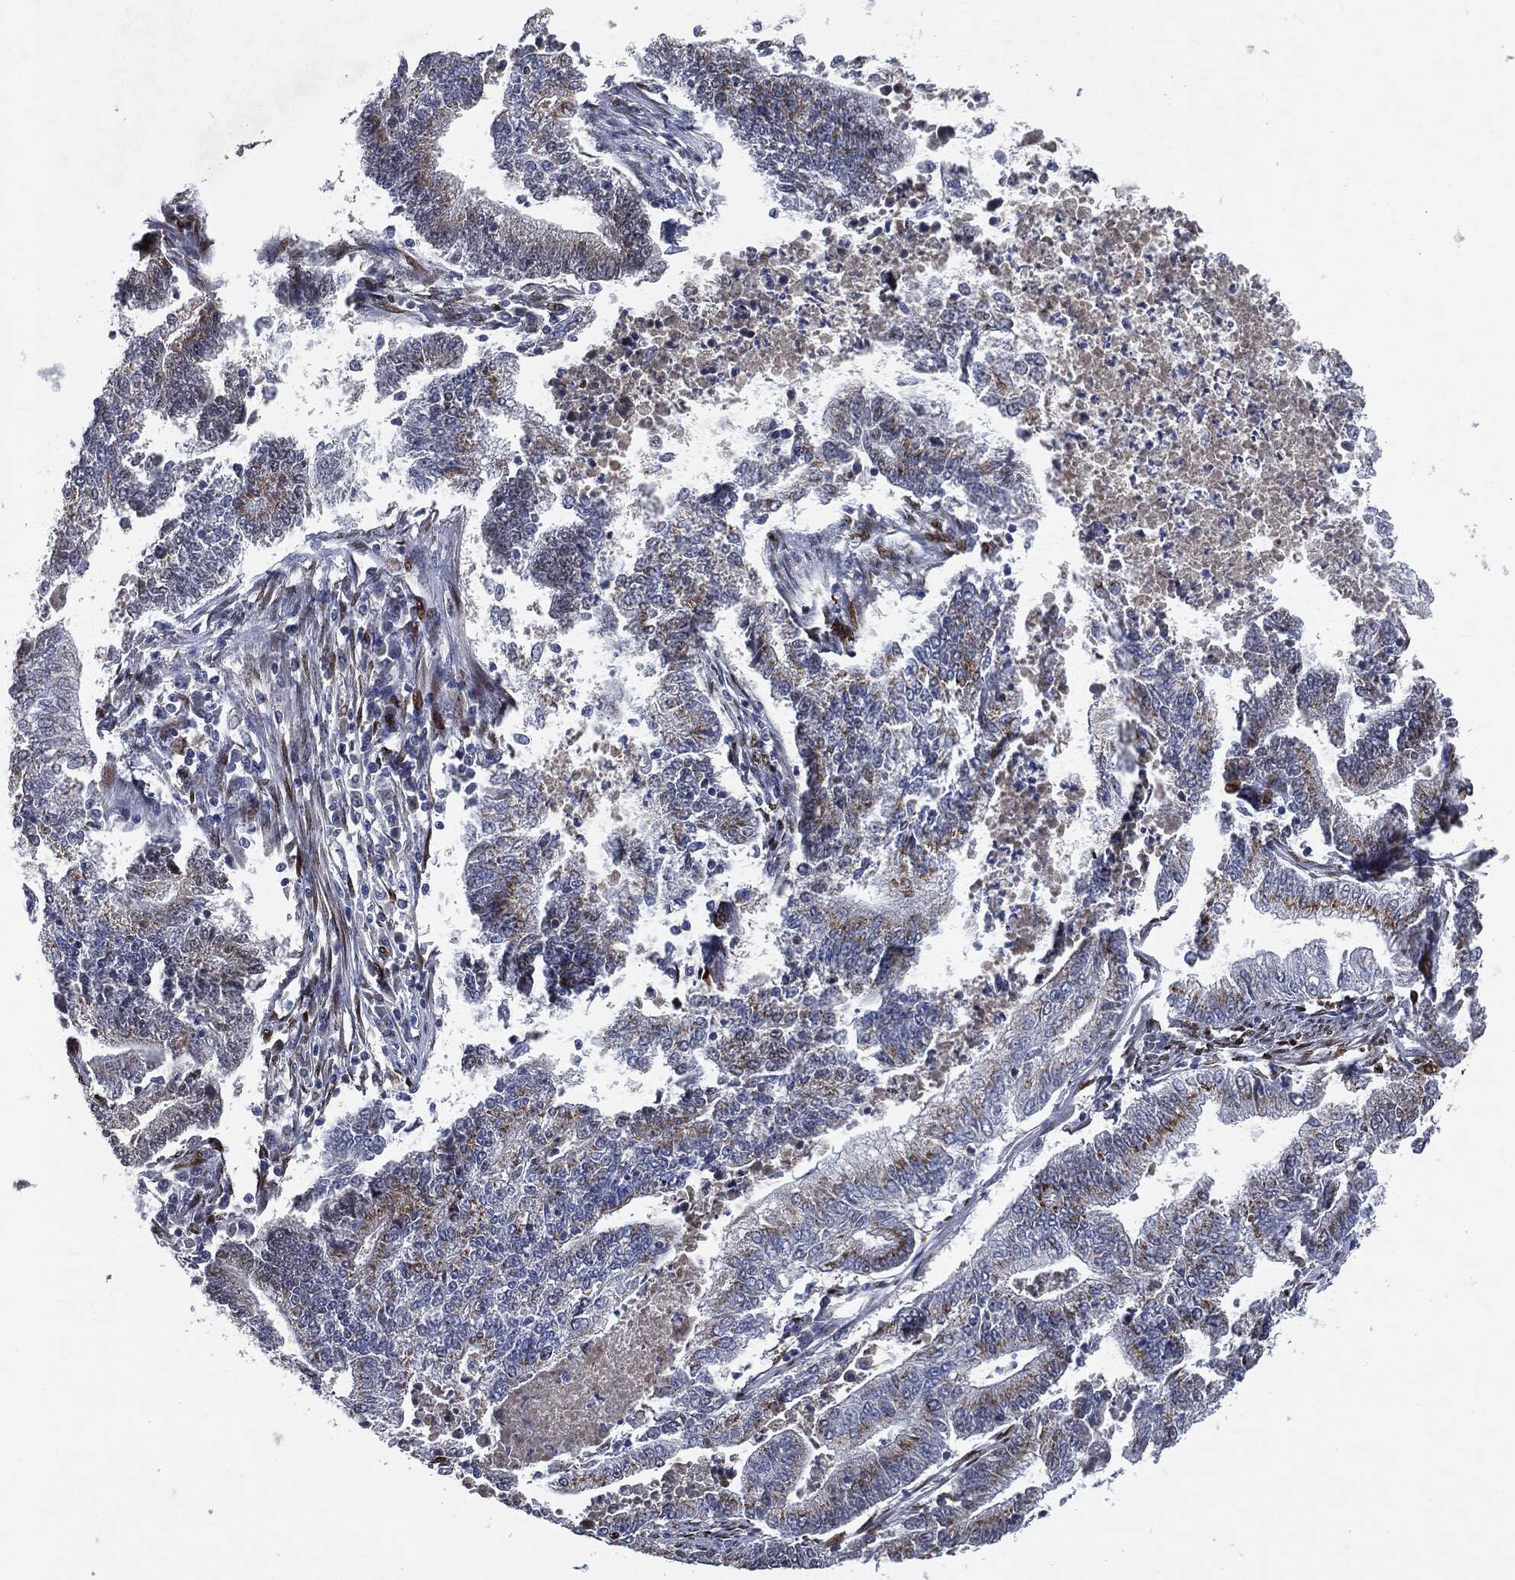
{"staining": {"intensity": "strong", "quantity": "<25%", "location": "cytoplasmic/membranous"}, "tissue": "endometrial cancer", "cell_type": "Tumor cells", "image_type": "cancer", "snomed": [{"axis": "morphology", "description": "Adenocarcinoma, NOS"}, {"axis": "topography", "description": "Uterus"}, {"axis": "topography", "description": "Endometrium"}], "caption": "Tumor cells demonstrate medium levels of strong cytoplasmic/membranous staining in approximately <25% of cells in endometrial cancer (adenocarcinoma).", "gene": "CASD1", "patient": {"sex": "female", "age": 54}}